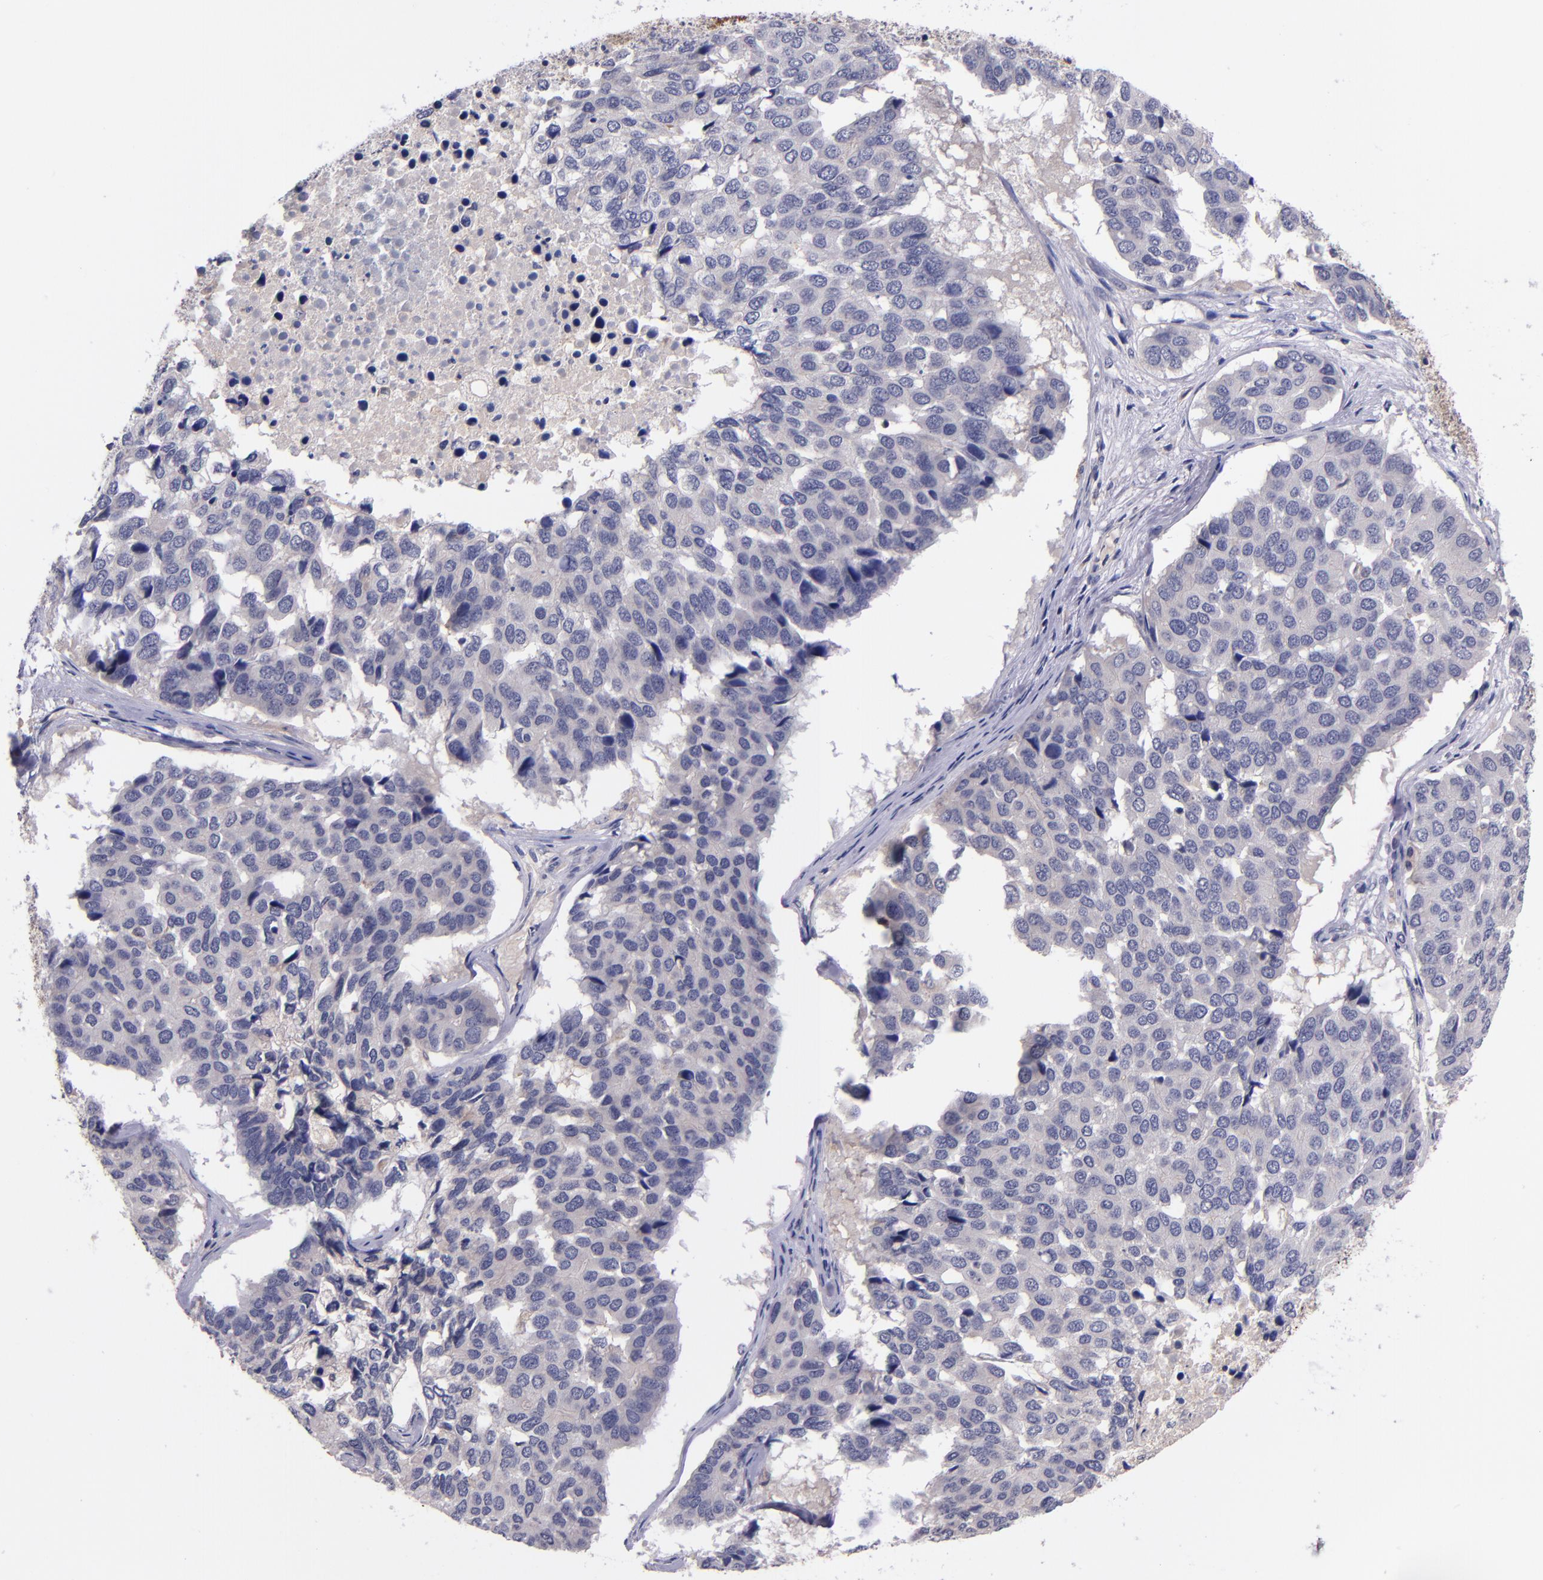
{"staining": {"intensity": "negative", "quantity": "none", "location": "none"}, "tissue": "pancreatic cancer", "cell_type": "Tumor cells", "image_type": "cancer", "snomed": [{"axis": "morphology", "description": "Adenocarcinoma, NOS"}, {"axis": "topography", "description": "Pancreas"}], "caption": "Immunohistochemistry (IHC) photomicrograph of neoplastic tissue: human adenocarcinoma (pancreatic) stained with DAB displays no significant protein expression in tumor cells.", "gene": "RBP4", "patient": {"sex": "male", "age": 50}}